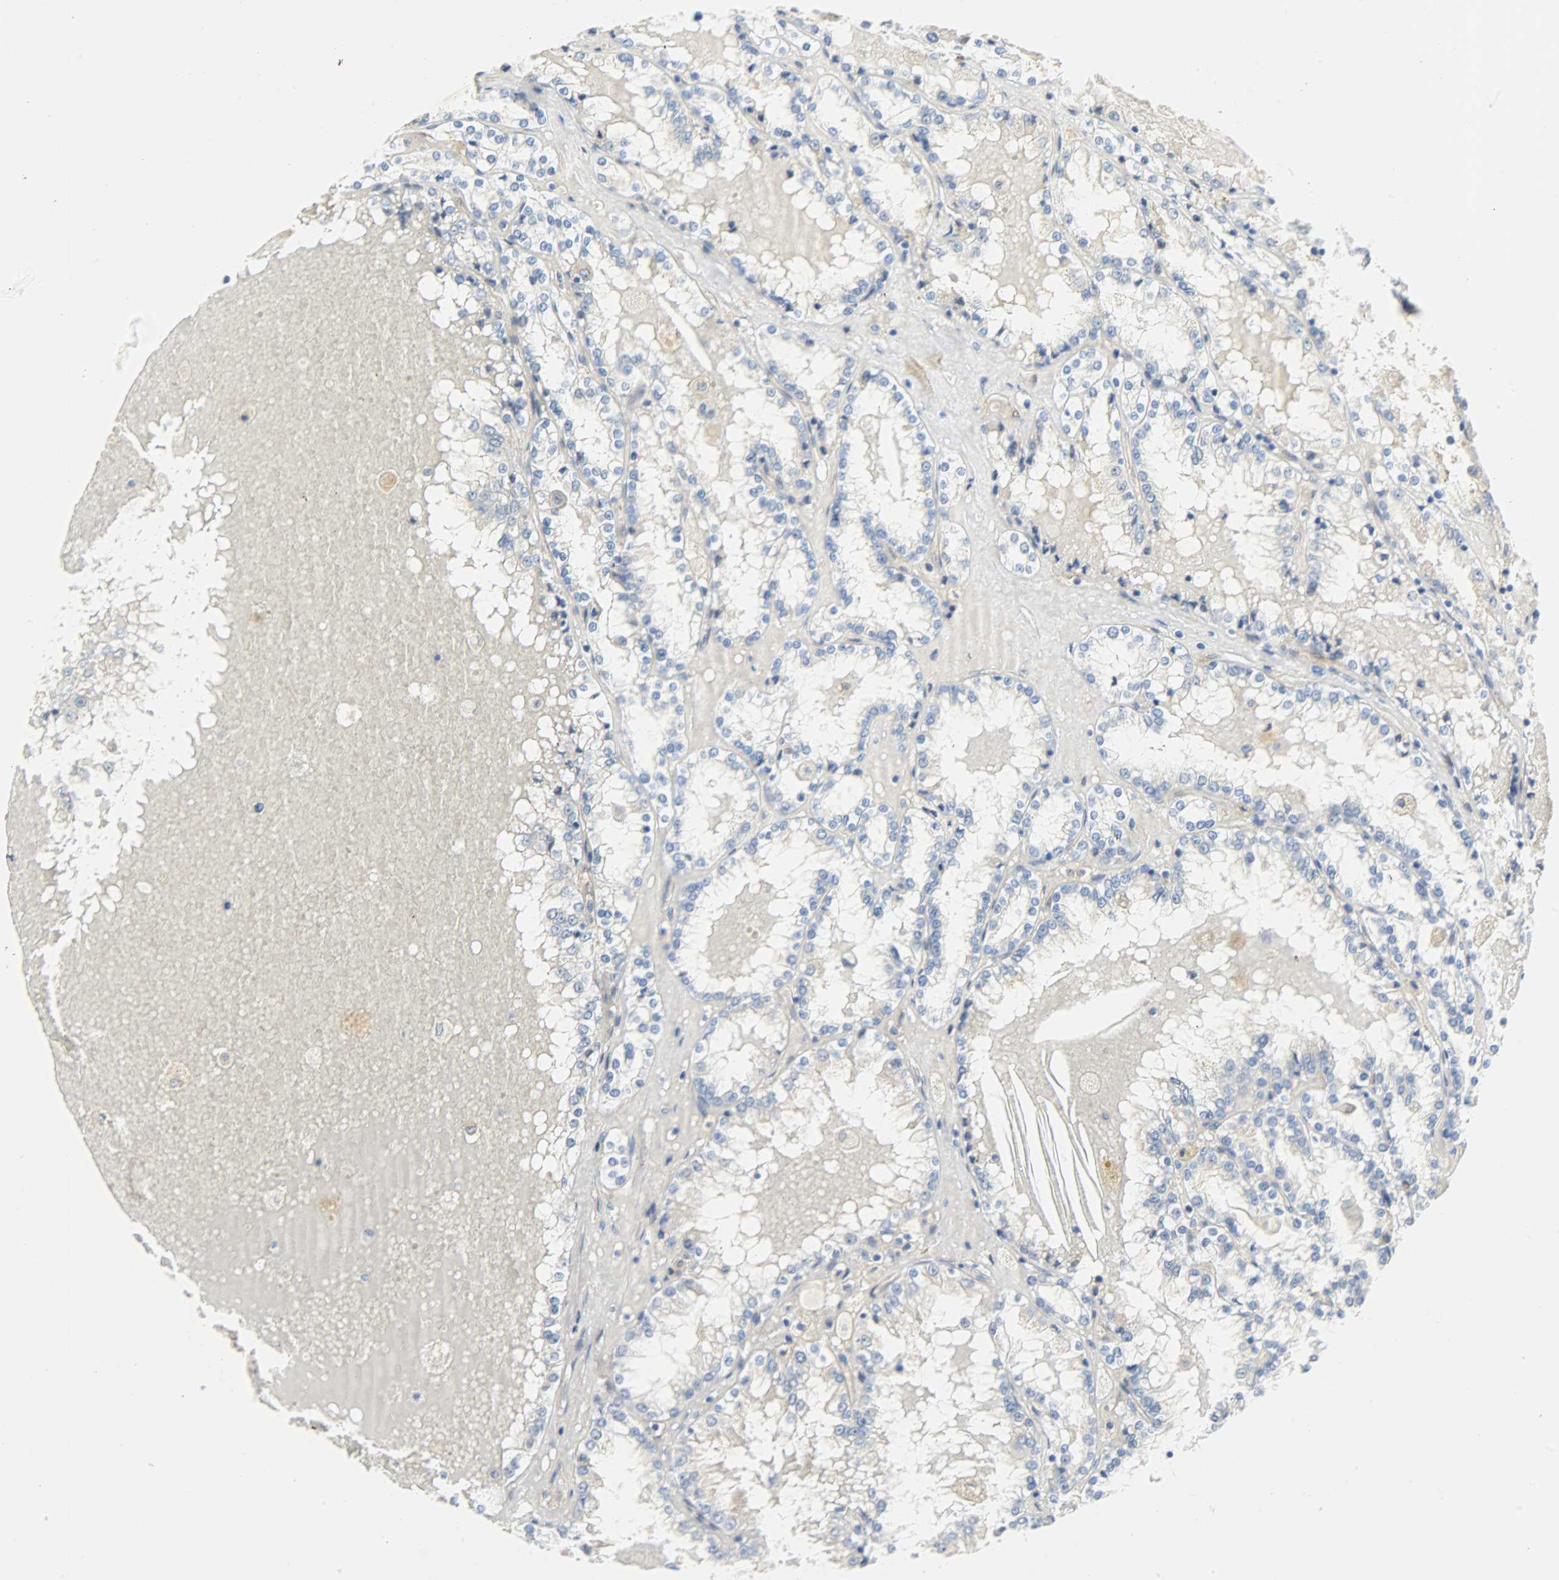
{"staining": {"intensity": "negative", "quantity": "none", "location": "none"}, "tissue": "renal cancer", "cell_type": "Tumor cells", "image_type": "cancer", "snomed": [{"axis": "morphology", "description": "Adenocarcinoma, NOS"}, {"axis": "topography", "description": "Kidney"}], "caption": "A histopathology image of renal adenocarcinoma stained for a protein shows no brown staining in tumor cells.", "gene": "FKBP1A", "patient": {"sex": "female", "age": 56}}